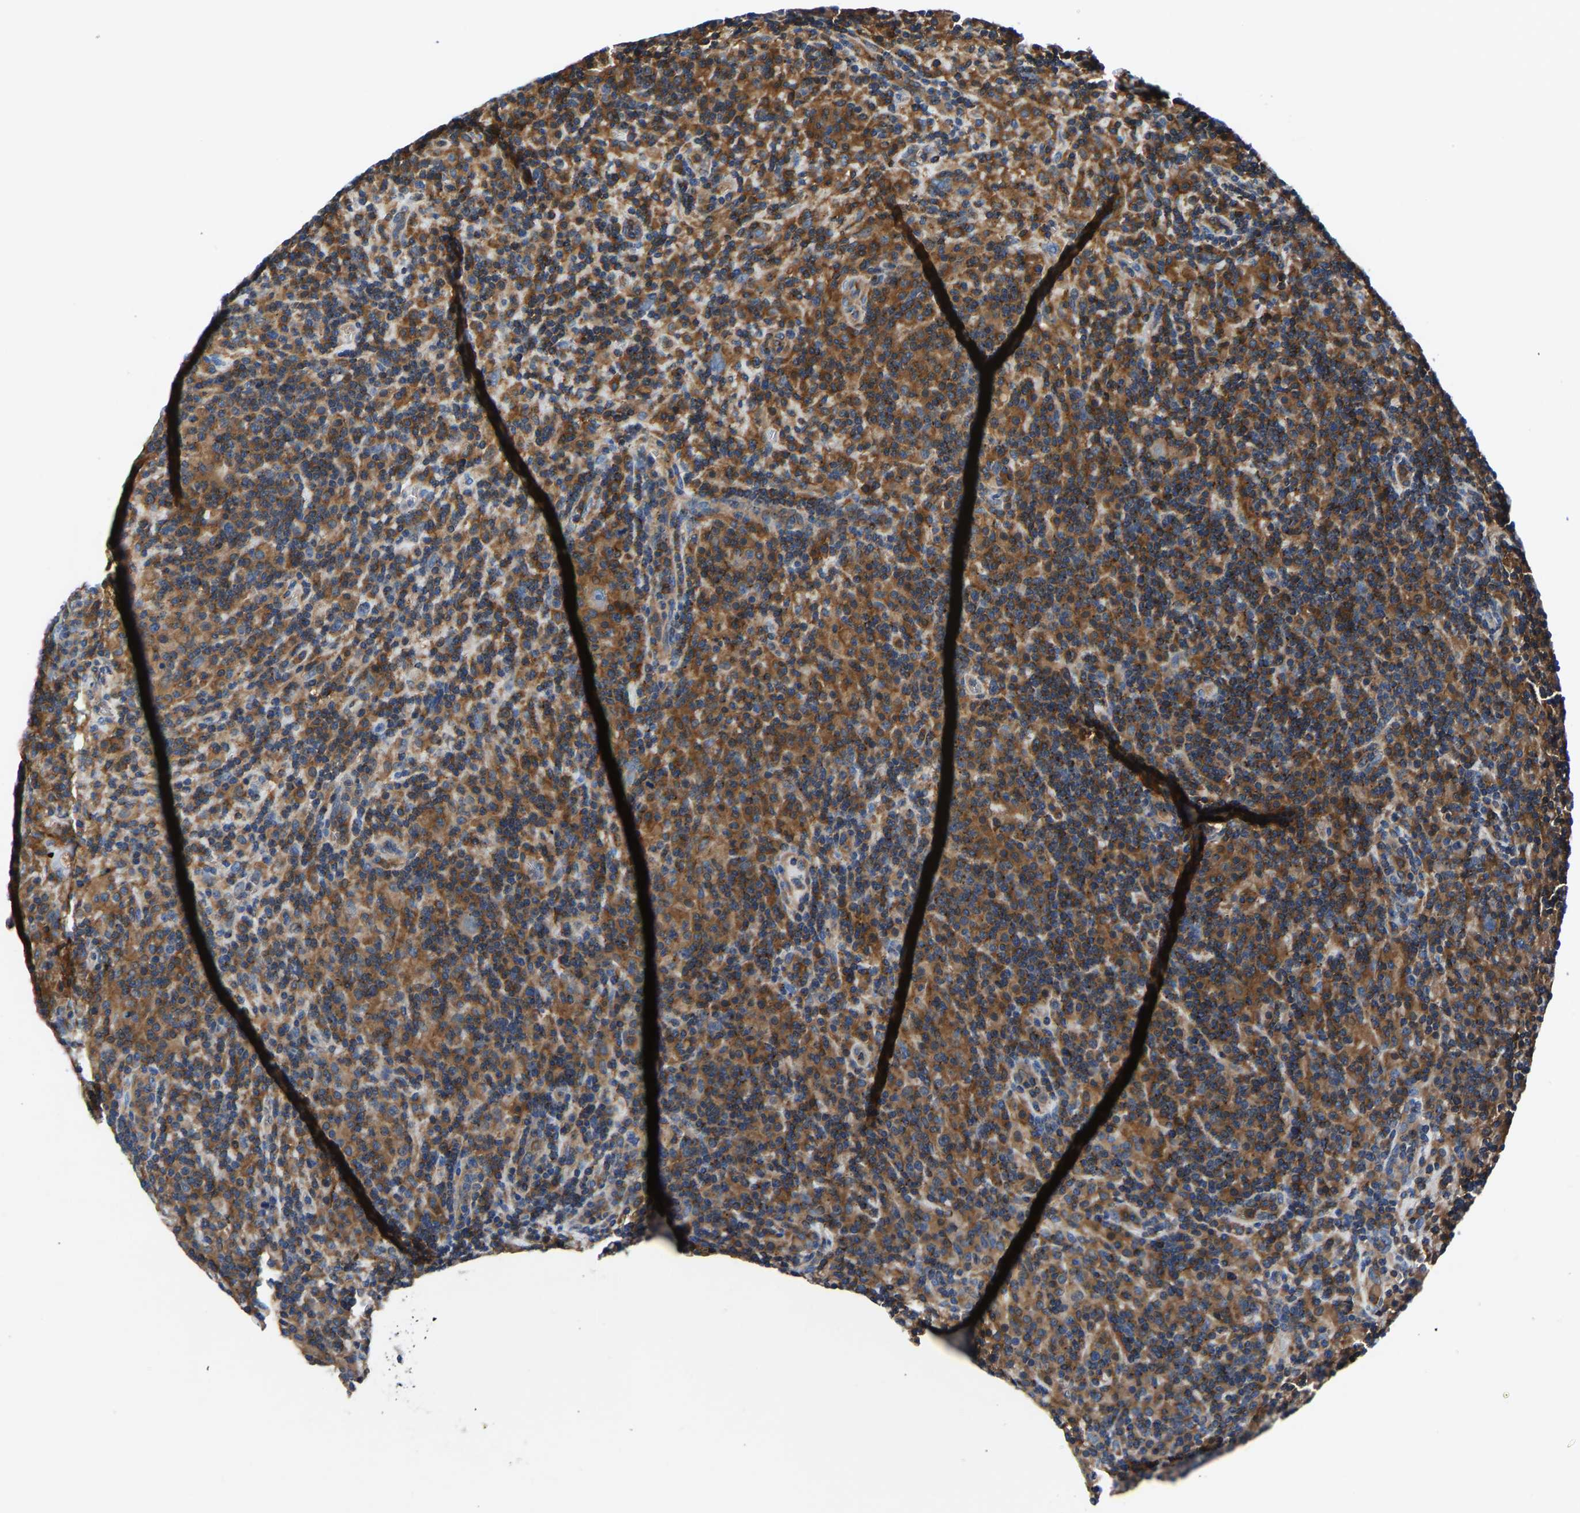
{"staining": {"intensity": "weak", "quantity": "25%-75%", "location": "cytoplasmic/membranous"}, "tissue": "lymphoma", "cell_type": "Tumor cells", "image_type": "cancer", "snomed": [{"axis": "morphology", "description": "Hodgkin's disease, NOS"}, {"axis": "topography", "description": "Lymph node"}], "caption": "Immunohistochemistry micrograph of neoplastic tissue: human lymphoma stained using IHC exhibits low levels of weak protein expression localized specifically in the cytoplasmic/membranous of tumor cells, appearing as a cytoplasmic/membranous brown color.", "gene": "PRKAR1A", "patient": {"sex": "male", "age": 70}}